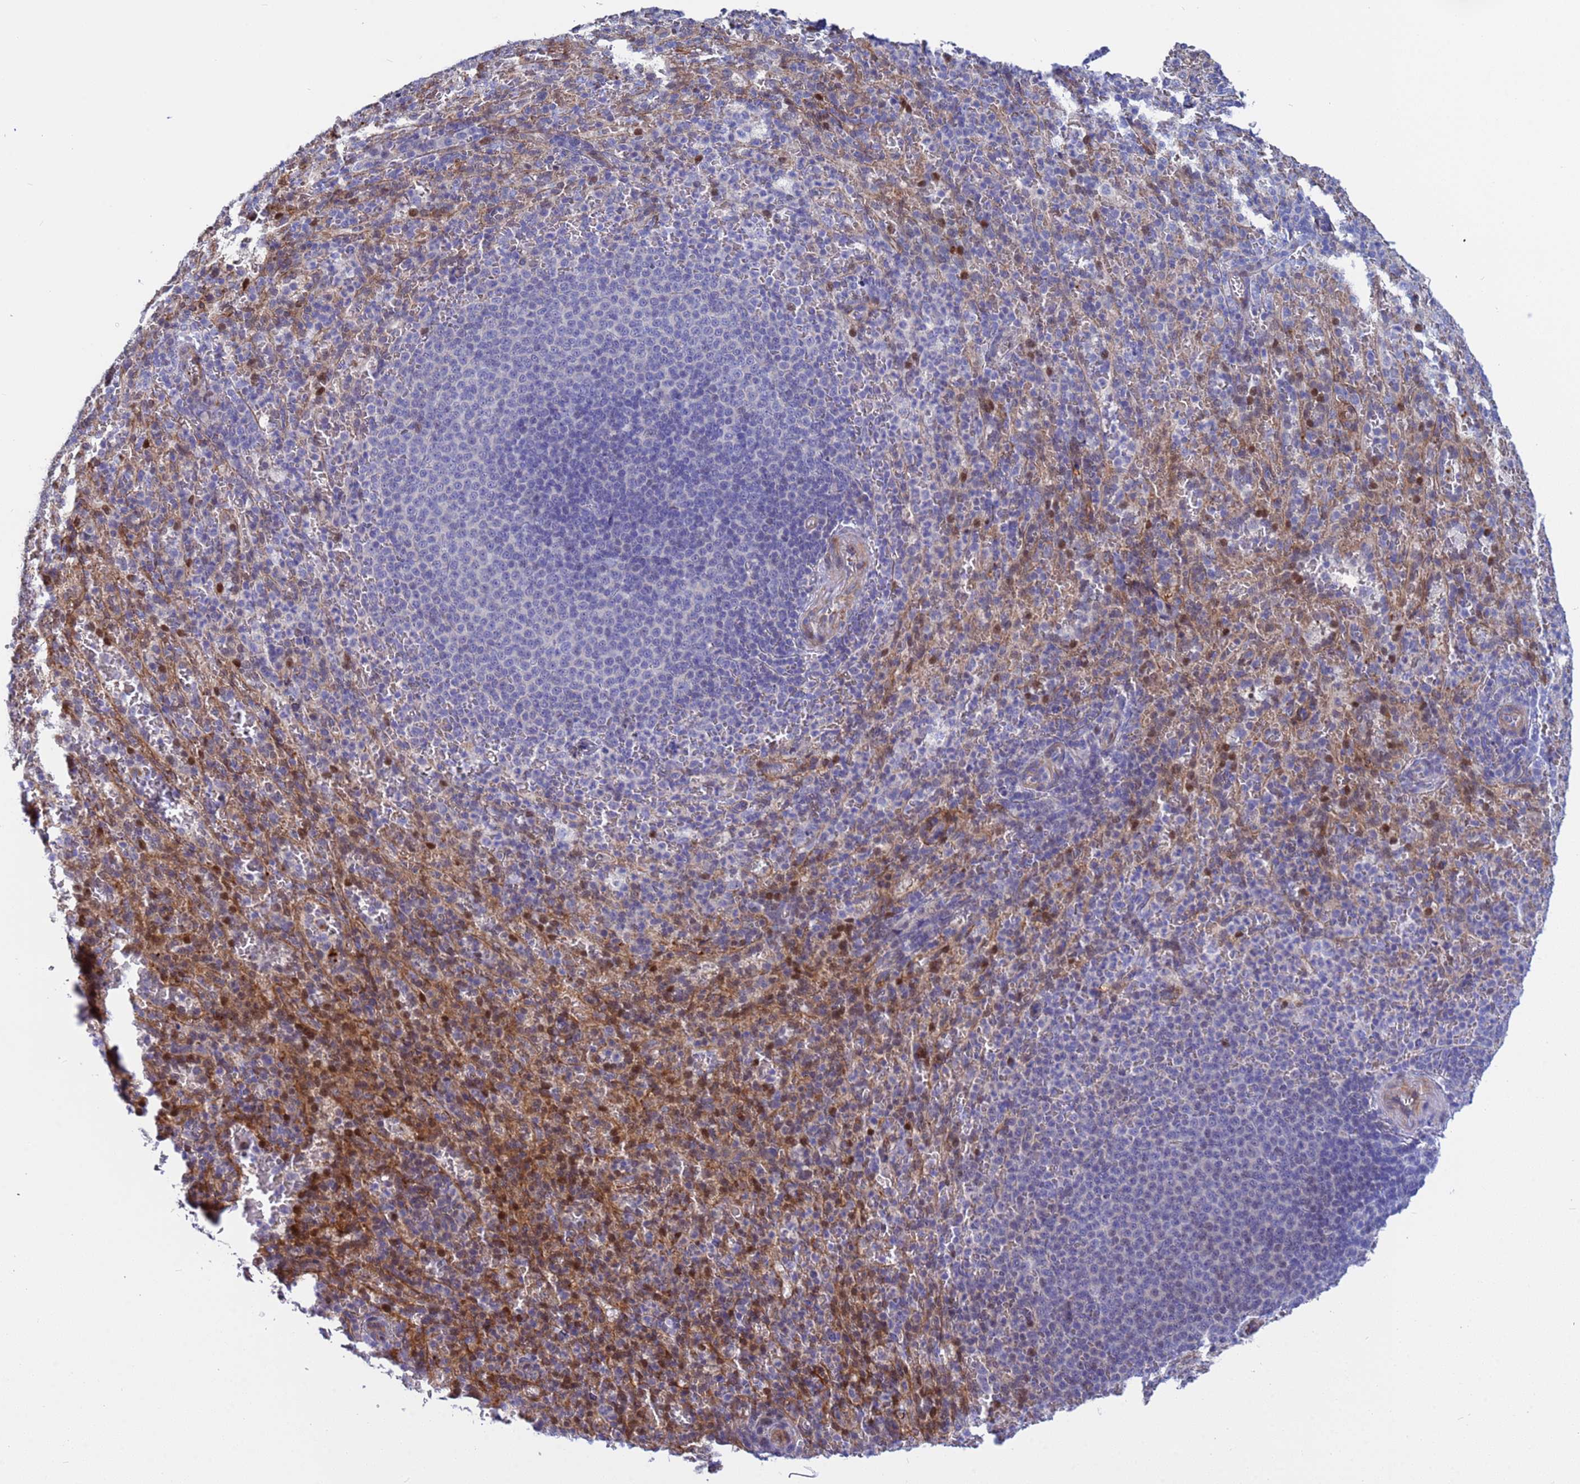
{"staining": {"intensity": "moderate", "quantity": "<25%", "location": "cytoplasmic/membranous,nuclear"}, "tissue": "spleen", "cell_type": "Cells in red pulp", "image_type": "normal", "snomed": [{"axis": "morphology", "description": "Normal tissue, NOS"}, {"axis": "topography", "description": "Spleen"}], "caption": "A high-resolution image shows IHC staining of normal spleen, which shows moderate cytoplasmic/membranous,nuclear positivity in about <25% of cells in red pulp.", "gene": "PPP6R1", "patient": {"sex": "female", "age": 21}}